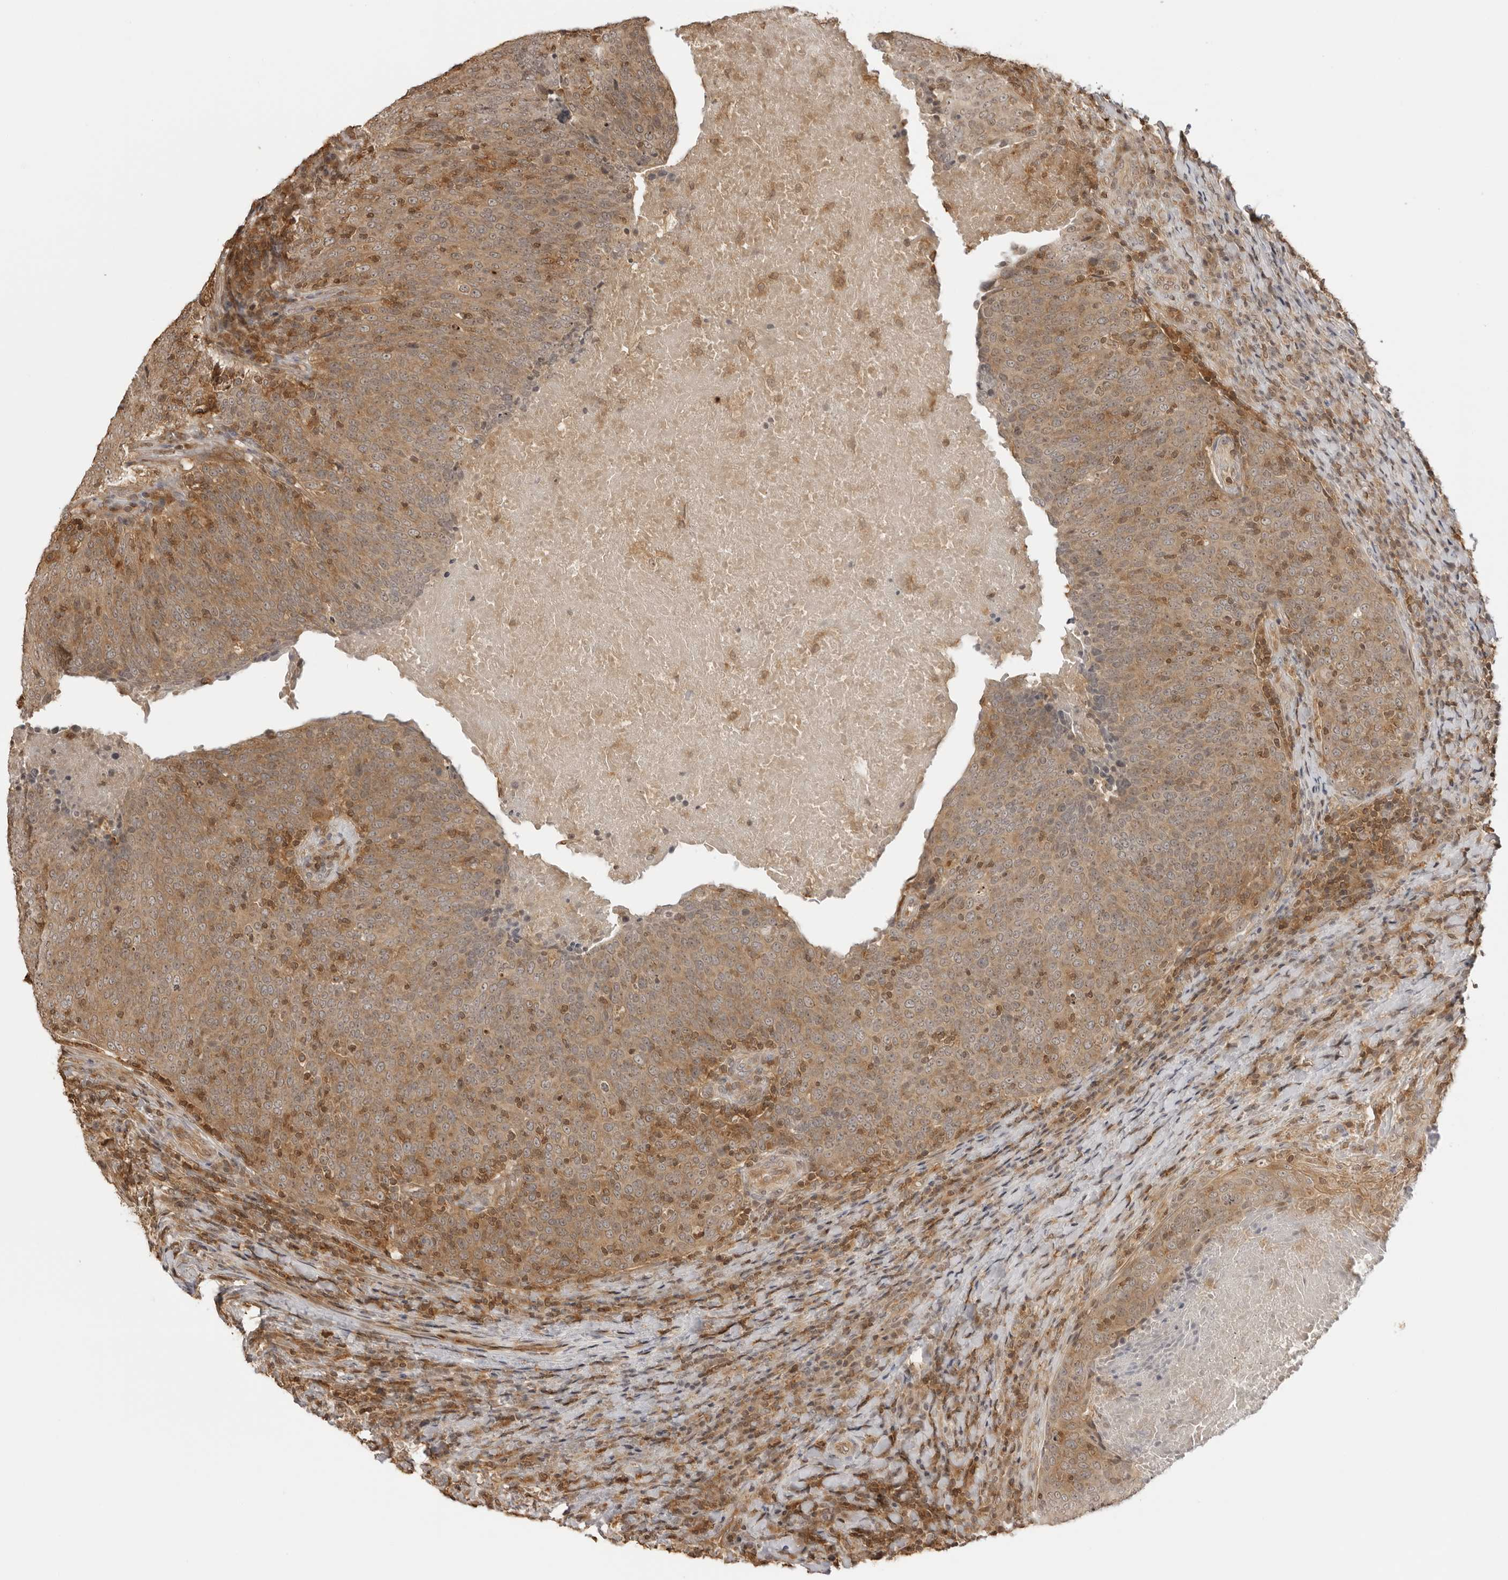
{"staining": {"intensity": "moderate", "quantity": "25%-75%", "location": "cytoplasmic/membranous"}, "tissue": "head and neck cancer", "cell_type": "Tumor cells", "image_type": "cancer", "snomed": [{"axis": "morphology", "description": "Squamous cell carcinoma, NOS"}, {"axis": "morphology", "description": "Squamous cell carcinoma, metastatic, NOS"}, {"axis": "topography", "description": "Lymph node"}, {"axis": "topography", "description": "Head-Neck"}], "caption": "A brown stain shows moderate cytoplasmic/membranous positivity of a protein in human head and neck cancer (metastatic squamous cell carcinoma) tumor cells. Nuclei are stained in blue.", "gene": "IKBKE", "patient": {"sex": "male", "age": 62}}